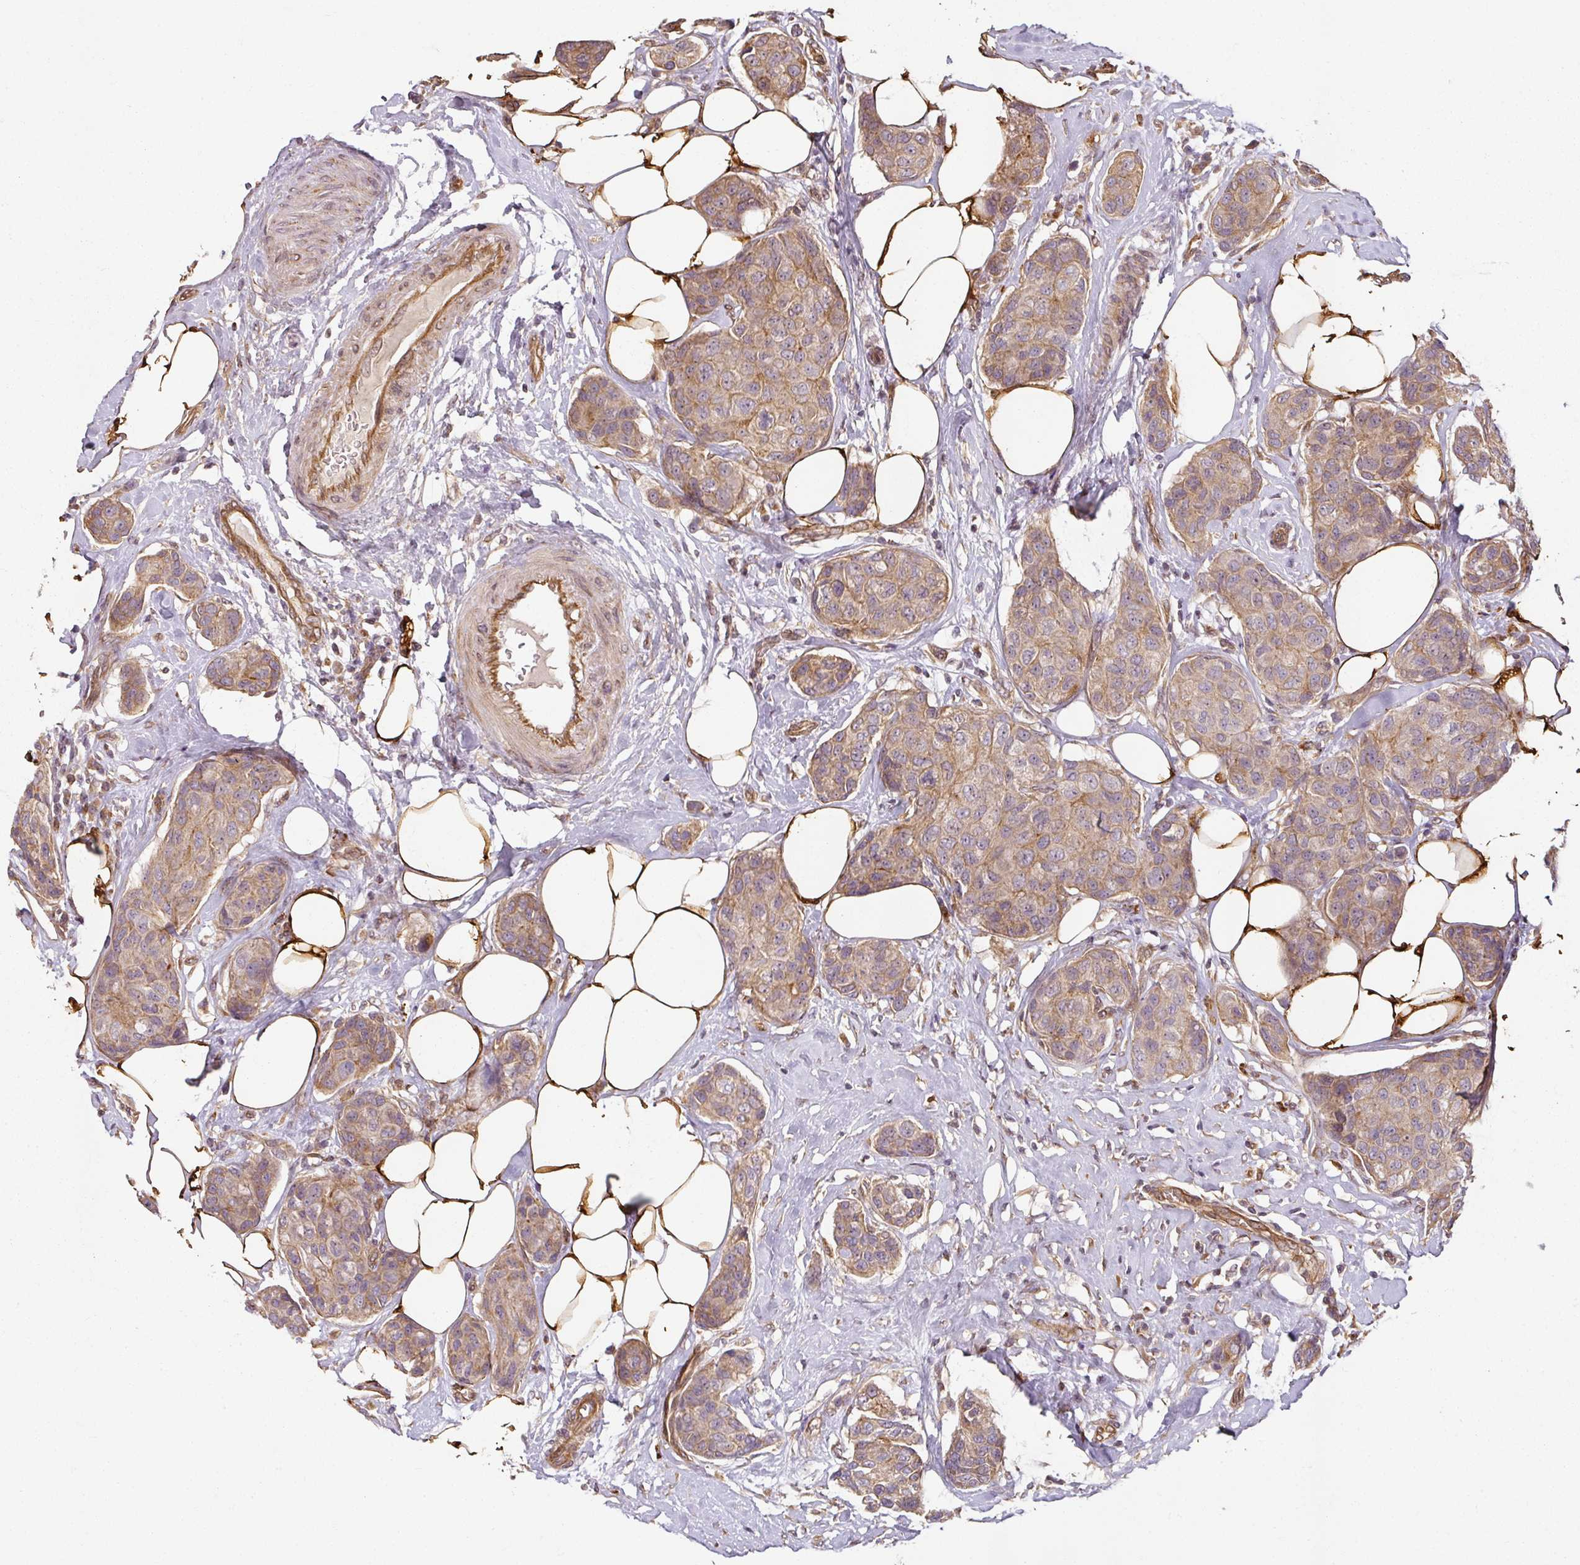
{"staining": {"intensity": "moderate", "quantity": ">75%", "location": "cytoplasmic/membranous"}, "tissue": "breast cancer", "cell_type": "Tumor cells", "image_type": "cancer", "snomed": [{"axis": "morphology", "description": "Duct carcinoma"}, {"axis": "topography", "description": "Breast"}, {"axis": "topography", "description": "Lymph node"}], "caption": "Moderate cytoplasmic/membranous positivity is present in about >75% of tumor cells in breast cancer.", "gene": "DIMT1", "patient": {"sex": "female", "age": 80}}